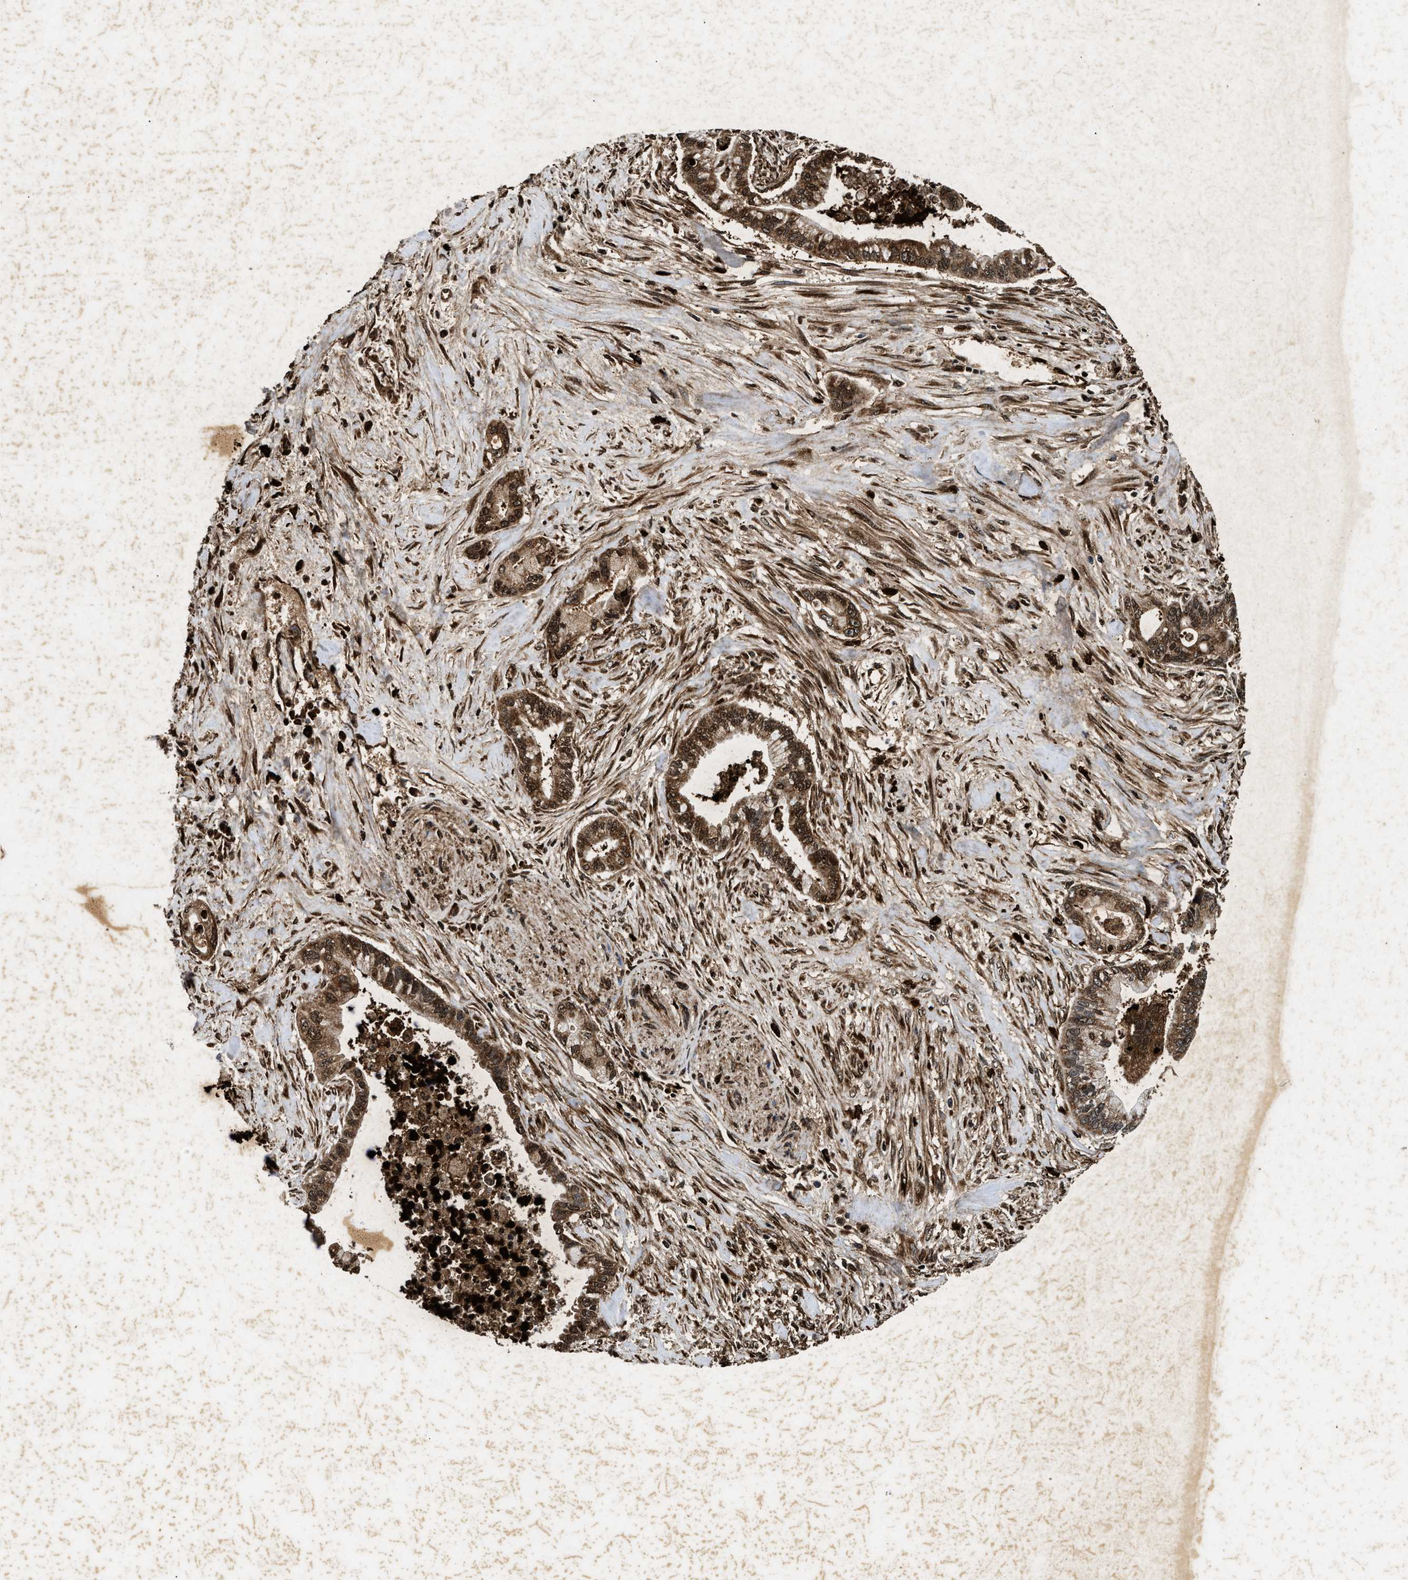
{"staining": {"intensity": "strong", "quantity": ">75%", "location": "cytoplasmic/membranous,nuclear"}, "tissue": "pancreatic cancer", "cell_type": "Tumor cells", "image_type": "cancer", "snomed": [{"axis": "morphology", "description": "Adenocarcinoma, NOS"}, {"axis": "topography", "description": "Pancreas"}], "caption": "Pancreatic cancer (adenocarcinoma) stained with DAB IHC exhibits high levels of strong cytoplasmic/membranous and nuclear positivity in approximately >75% of tumor cells. (brown staining indicates protein expression, while blue staining denotes nuclei).", "gene": "ACOX1", "patient": {"sex": "male", "age": 70}}